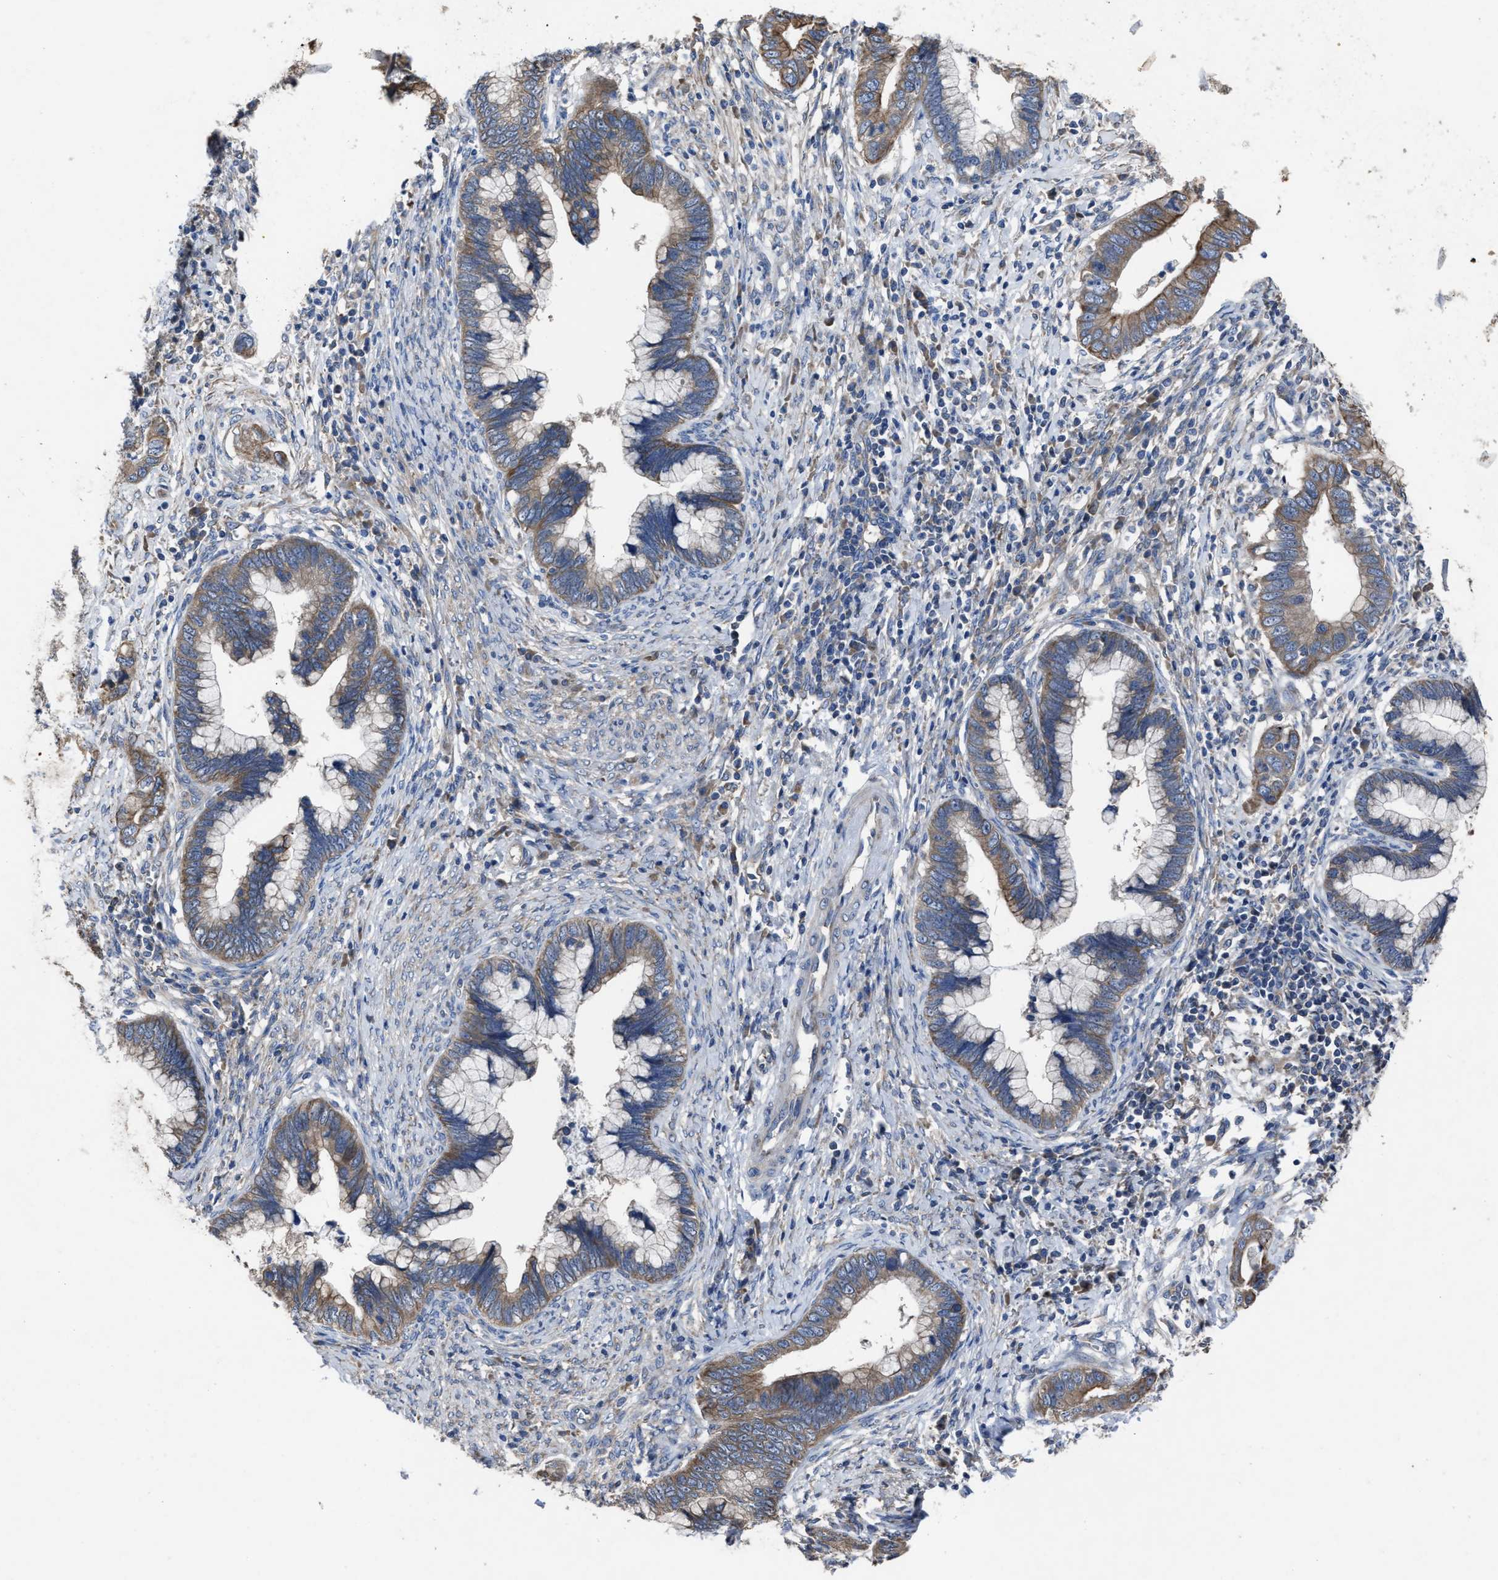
{"staining": {"intensity": "weak", "quantity": ">75%", "location": "cytoplasmic/membranous"}, "tissue": "cervical cancer", "cell_type": "Tumor cells", "image_type": "cancer", "snomed": [{"axis": "morphology", "description": "Adenocarcinoma, NOS"}, {"axis": "topography", "description": "Cervix"}], "caption": "Cervical adenocarcinoma tissue shows weak cytoplasmic/membranous positivity in approximately >75% of tumor cells The protein of interest is stained brown, and the nuclei are stained in blue (DAB IHC with brightfield microscopy, high magnification).", "gene": "UPF1", "patient": {"sex": "female", "age": 44}}